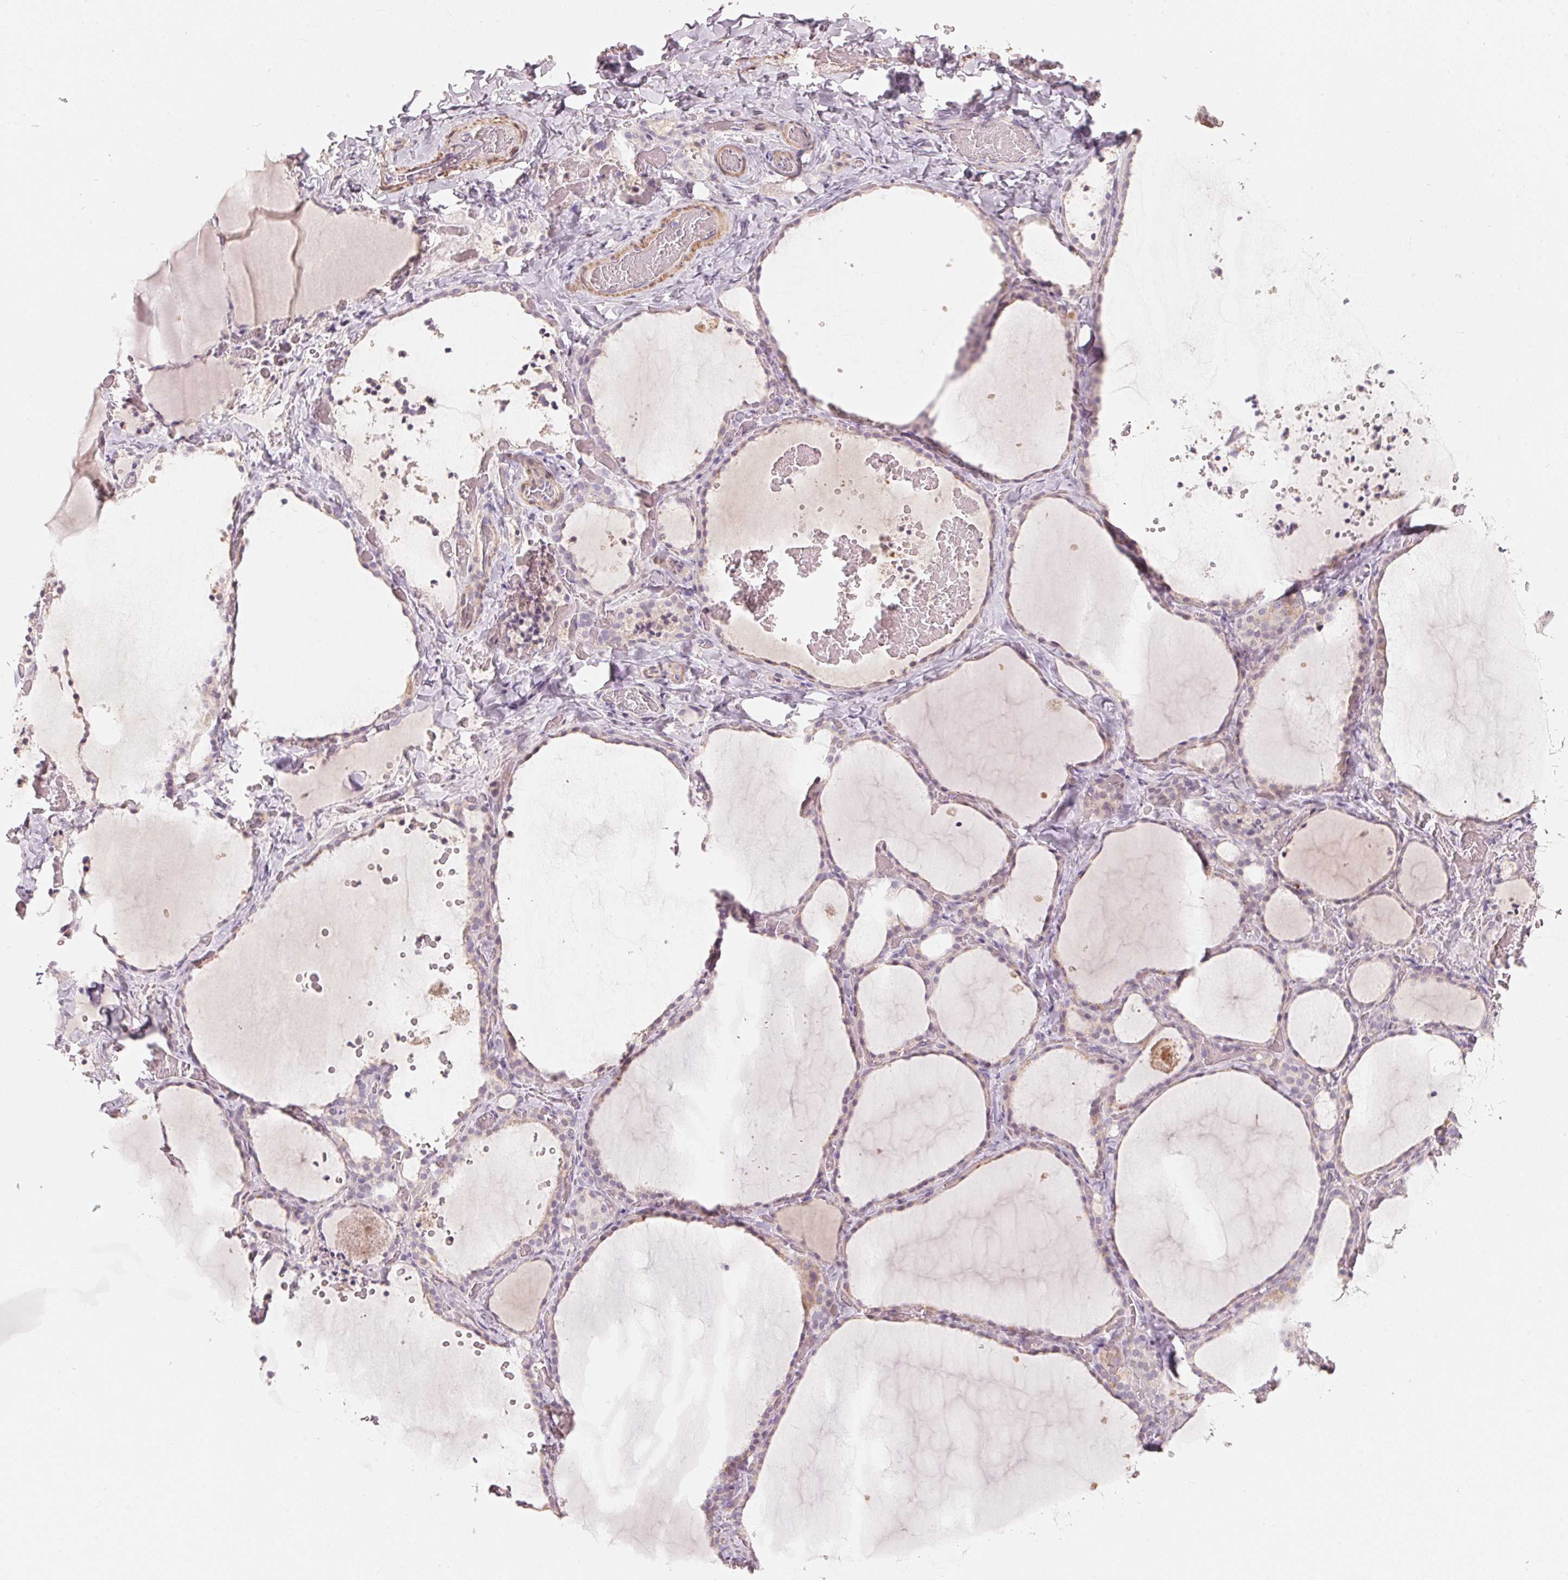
{"staining": {"intensity": "negative", "quantity": "none", "location": "none"}, "tissue": "thyroid gland", "cell_type": "Glandular cells", "image_type": "normal", "snomed": [{"axis": "morphology", "description": "Normal tissue, NOS"}, {"axis": "topography", "description": "Thyroid gland"}], "caption": "Immunohistochemical staining of normal thyroid gland exhibits no significant expression in glandular cells. The staining is performed using DAB brown chromogen with nuclei counter-stained in using hematoxylin.", "gene": "TP53AIP1", "patient": {"sex": "female", "age": 22}}